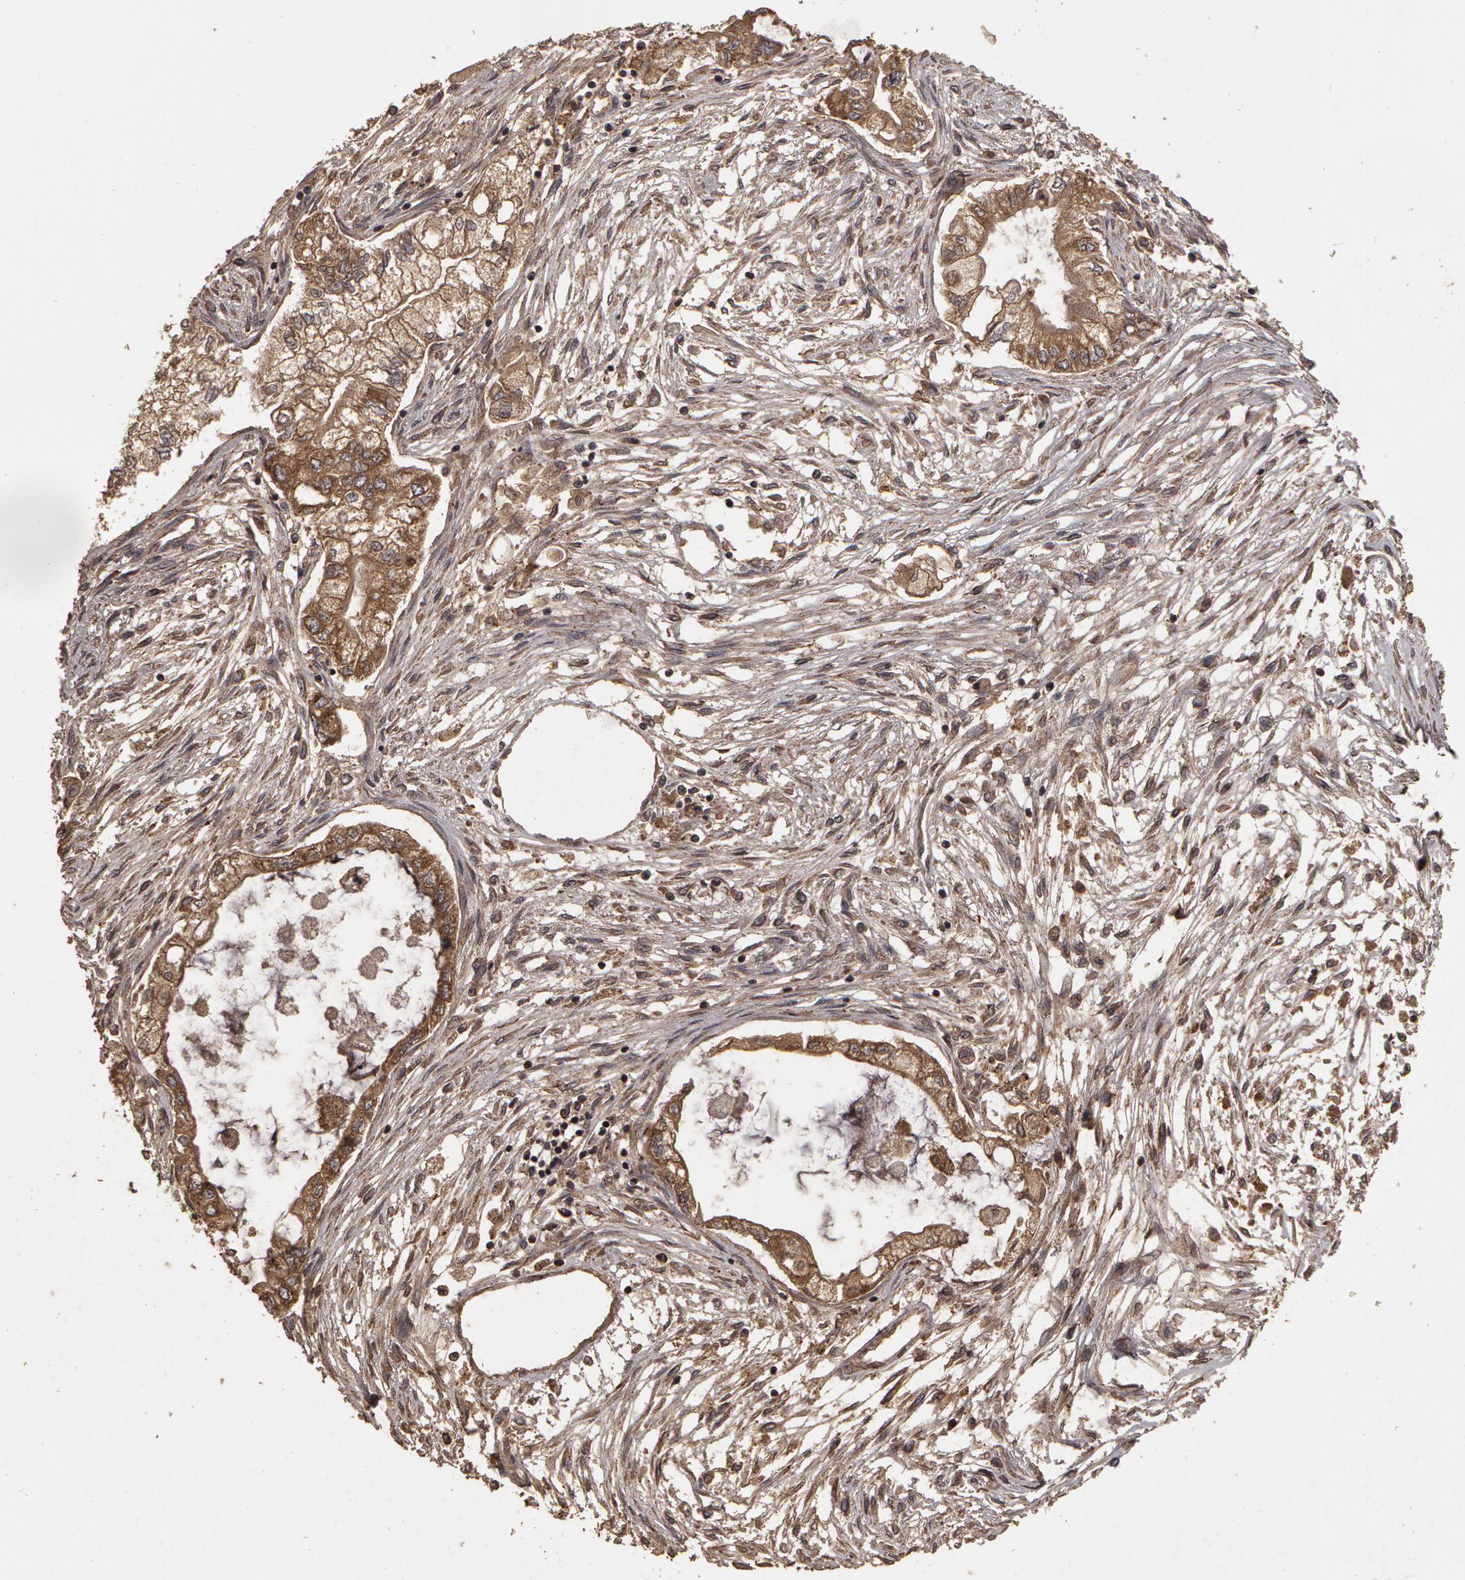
{"staining": {"intensity": "weak", "quantity": ">75%", "location": "cytoplasmic/membranous"}, "tissue": "pancreatic cancer", "cell_type": "Tumor cells", "image_type": "cancer", "snomed": [{"axis": "morphology", "description": "Adenocarcinoma, NOS"}, {"axis": "topography", "description": "Pancreas"}], "caption": "DAB (3,3'-diaminobenzidine) immunohistochemical staining of pancreatic cancer shows weak cytoplasmic/membranous protein staining in approximately >75% of tumor cells. (IHC, brightfield microscopy, high magnification).", "gene": "CALR", "patient": {"sex": "male", "age": 79}}